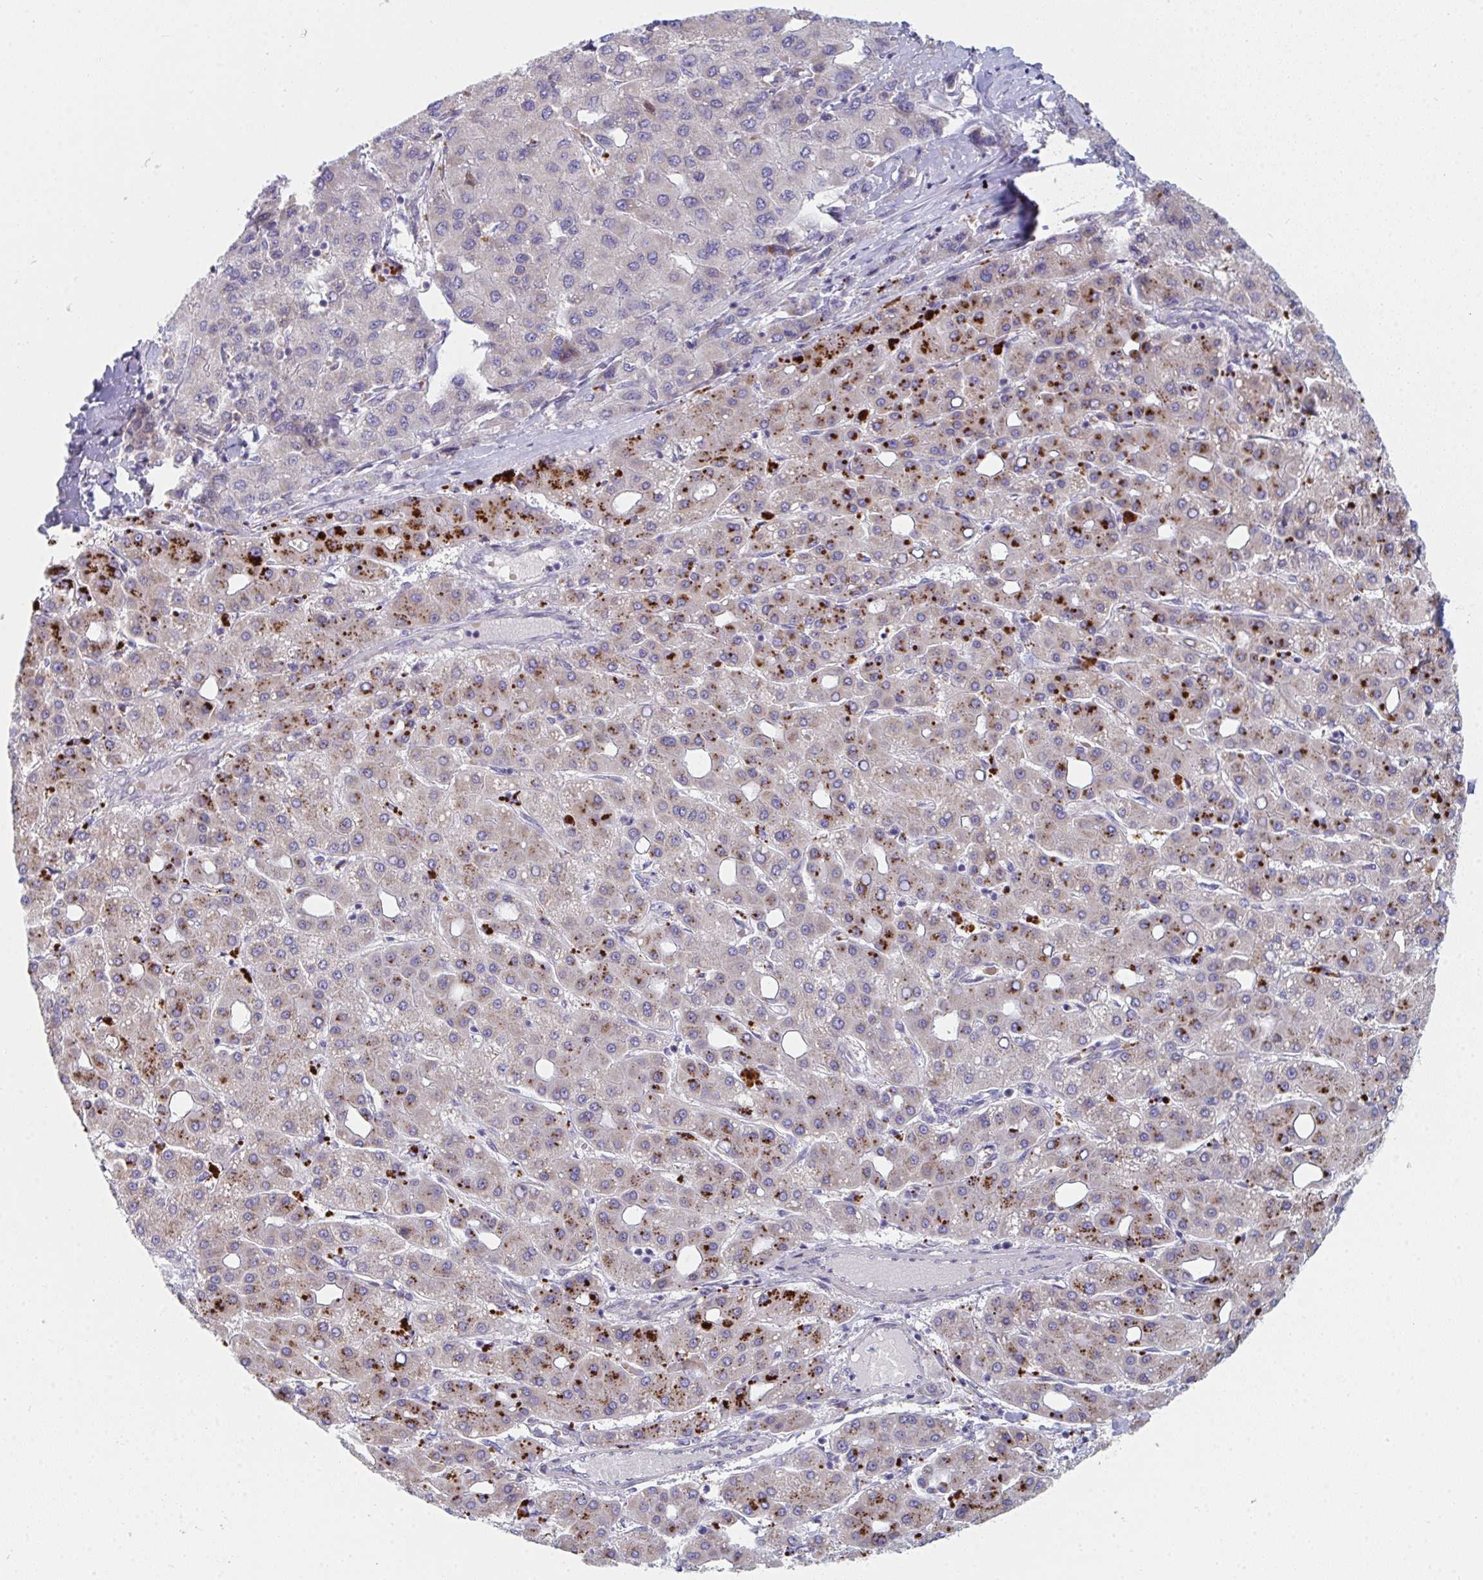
{"staining": {"intensity": "strong", "quantity": "<25%", "location": "cytoplasmic/membranous"}, "tissue": "liver cancer", "cell_type": "Tumor cells", "image_type": "cancer", "snomed": [{"axis": "morphology", "description": "Carcinoma, Hepatocellular, NOS"}, {"axis": "topography", "description": "Liver"}], "caption": "Tumor cells demonstrate medium levels of strong cytoplasmic/membranous expression in about <25% of cells in human liver hepatocellular carcinoma.", "gene": "VWDE", "patient": {"sex": "male", "age": 65}}